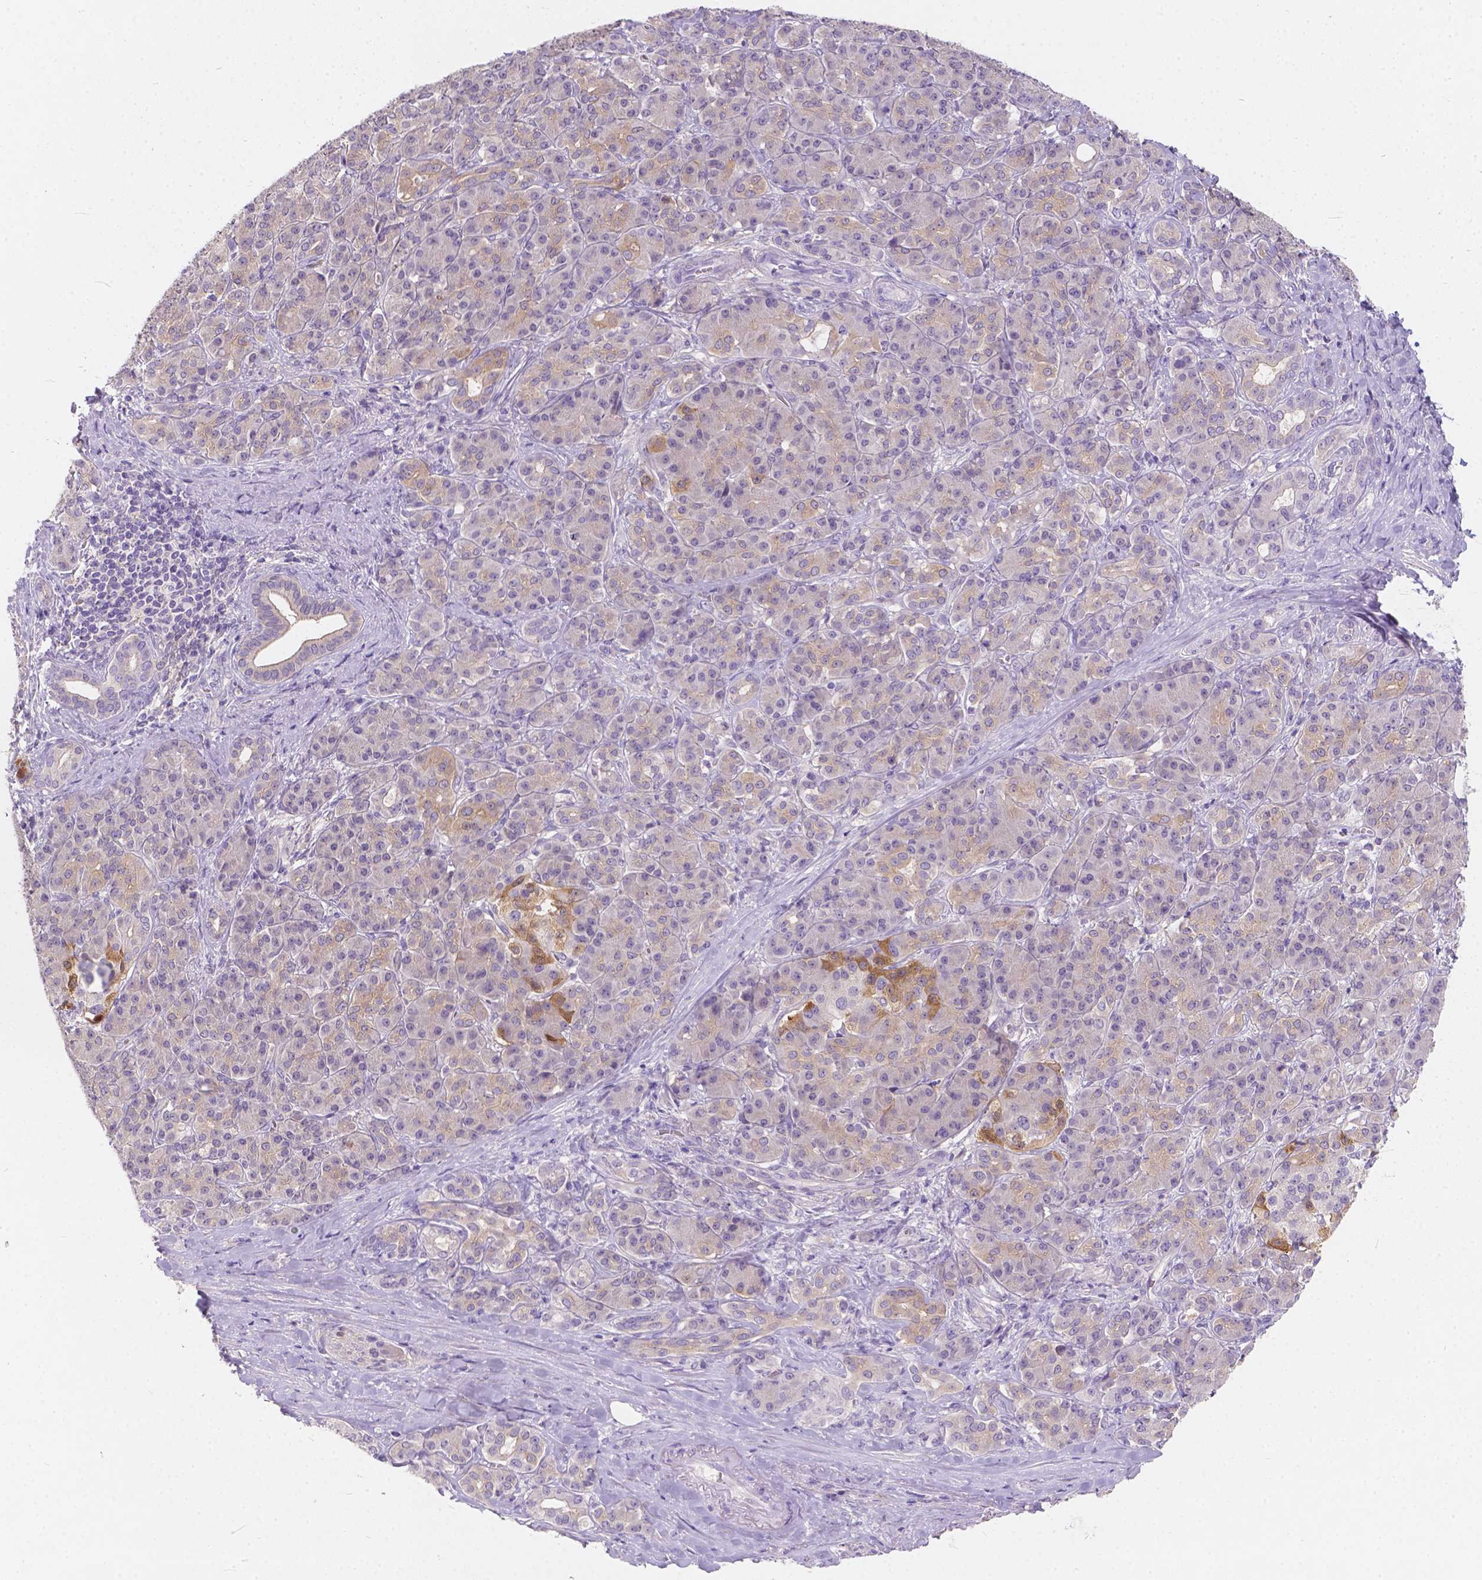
{"staining": {"intensity": "weak", "quantity": ">75%", "location": "cytoplasmic/membranous"}, "tissue": "pancreatic cancer", "cell_type": "Tumor cells", "image_type": "cancer", "snomed": [{"axis": "morphology", "description": "Normal tissue, NOS"}, {"axis": "morphology", "description": "Inflammation, NOS"}, {"axis": "morphology", "description": "Adenocarcinoma, NOS"}, {"axis": "topography", "description": "Pancreas"}], "caption": "Immunohistochemistry image of neoplastic tissue: adenocarcinoma (pancreatic) stained using immunohistochemistry (IHC) shows low levels of weak protein expression localized specifically in the cytoplasmic/membranous of tumor cells, appearing as a cytoplasmic/membranous brown color.", "gene": "PEX11G", "patient": {"sex": "male", "age": 57}}